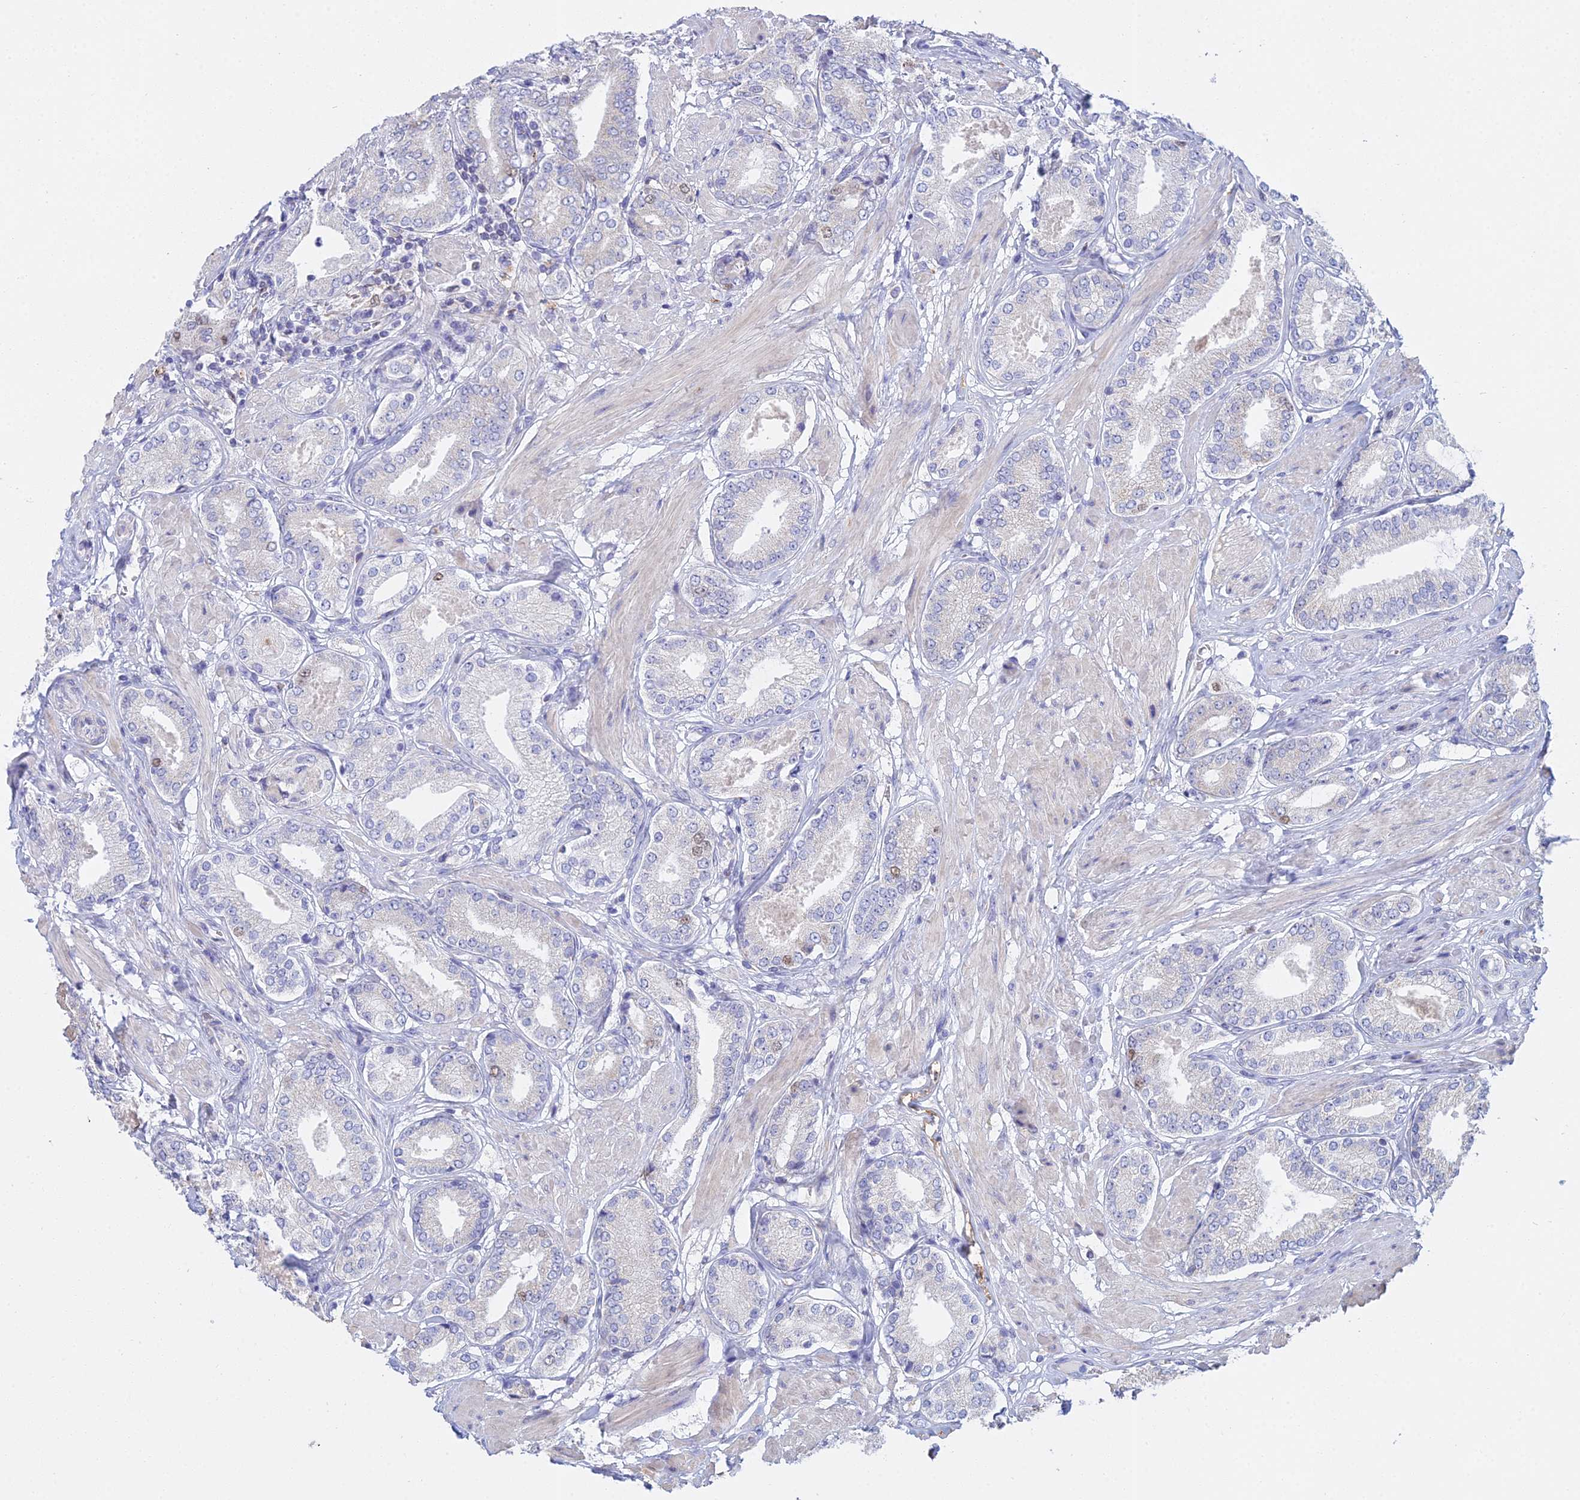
{"staining": {"intensity": "negative", "quantity": "none", "location": "none"}, "tissue": "prostate cancer", "cell_type": "Tumor cells", "image_type": "cancer", "snomed": [{"axis": "morphology", "description": "Adenocarcinoma, High grade"}, {"axis": "topography", "description": "Prostate and seminal vesicle, NOS"}], "caption": "IHC histopathology image of neoplastic tissue: prostate high-grade adenocarcinoma stained with DAB (3,3'-diaminobenzidine) demonstrates no significant protein expression in tumor cells.", "gene": "MCM2", "patient": {"sex": "male", "age": 64}}